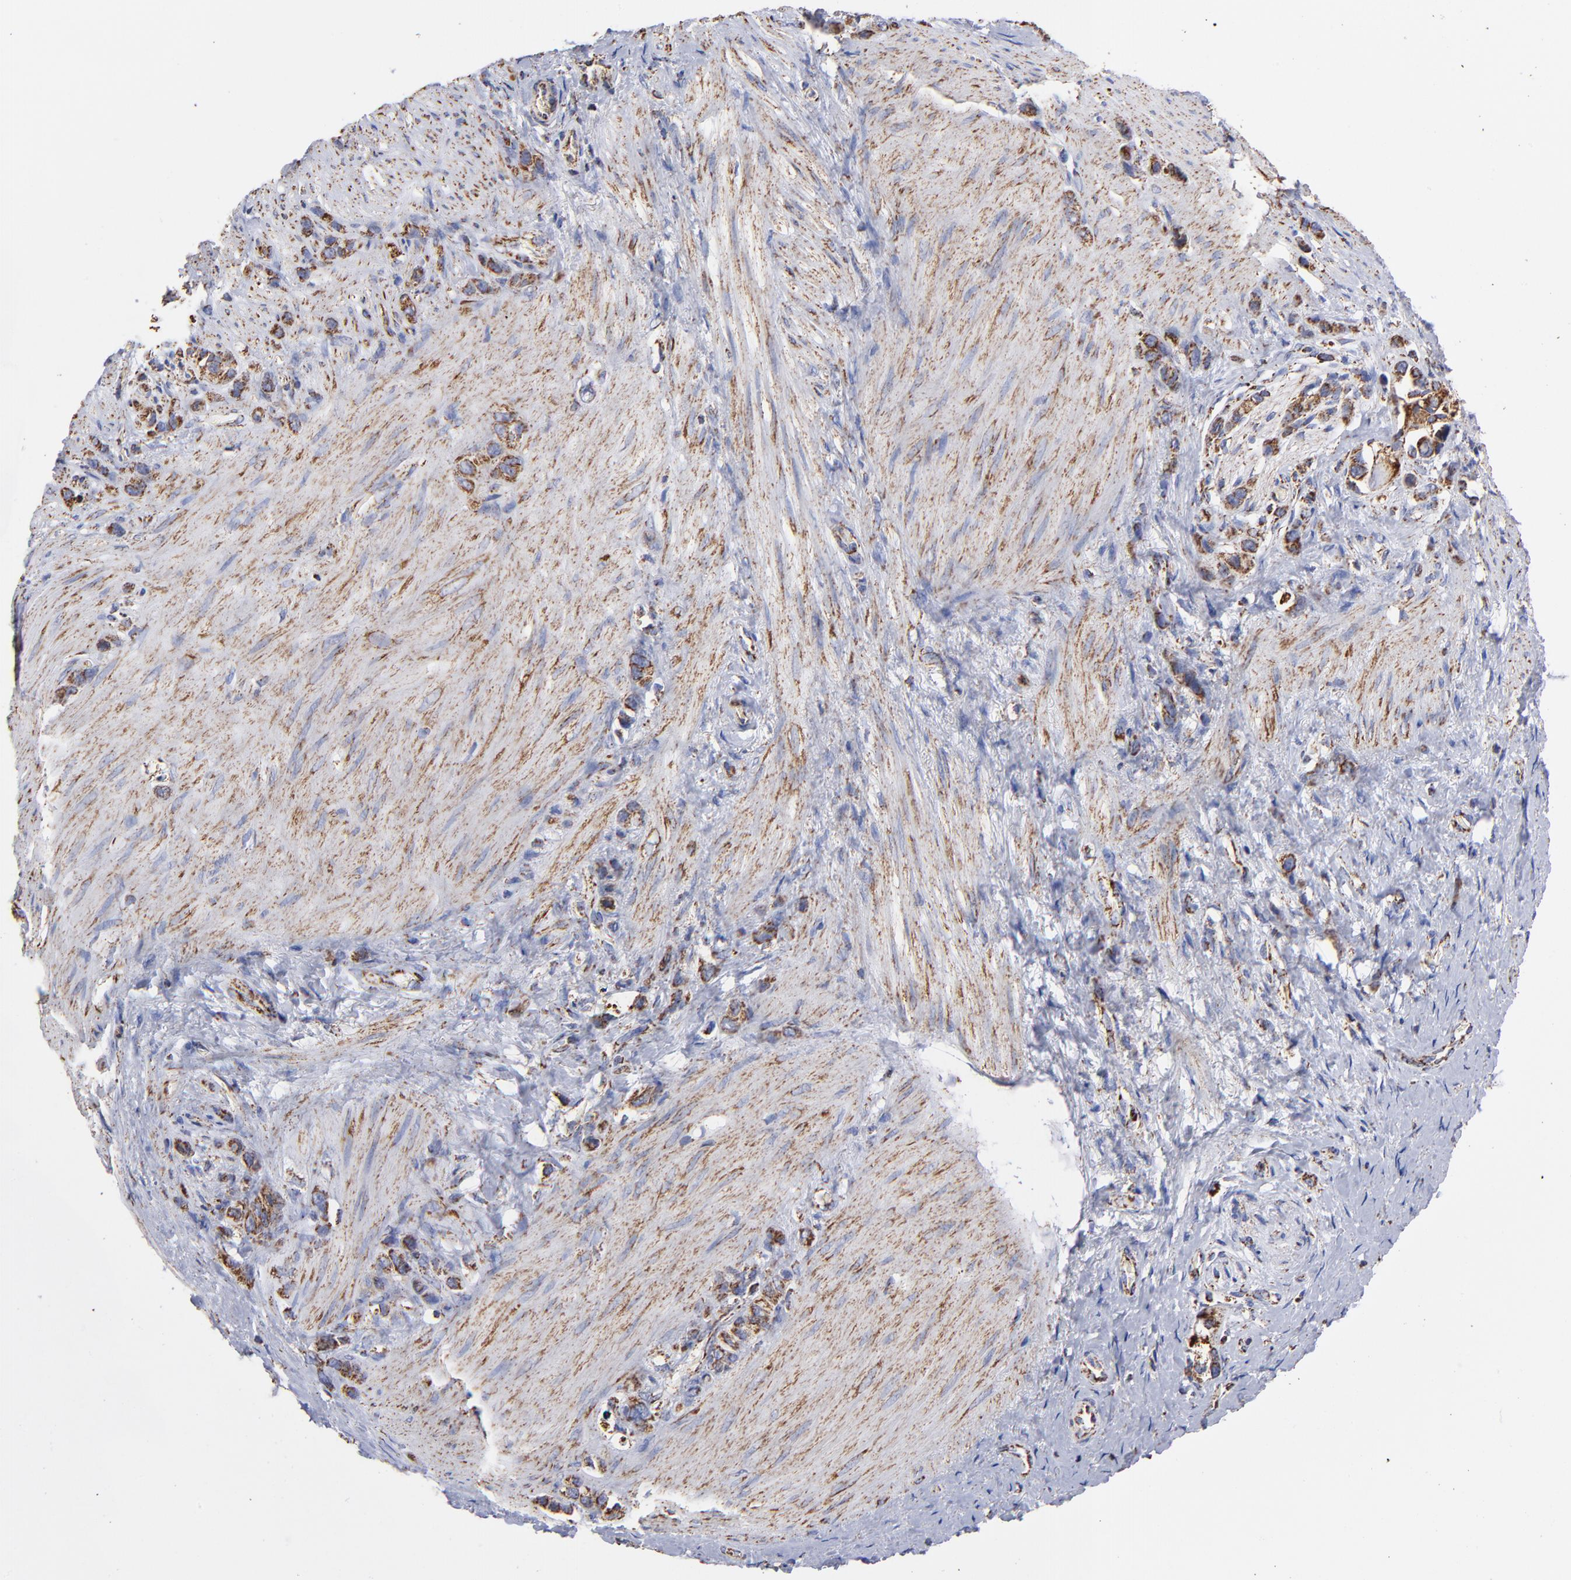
{"staining": {"intensity": "strong", "quantity": ">75%", "location": "cytoplasmic/membranous"}, "tissue": "stomach cancer", "cell_type": "Tumor cells", "image_type": "cancer", "snomed": [{"axis": "morphology", "description": "Normal tissue, NOS"}, {"axis": "morphology", "description": "Adenocarcinoma, NOS"}, {"axis": "morphology", "description": "Adenocarcinoma, High grade"}, {"axis": "topography", "description": "Stomach, upper"}, {"axis": "topography", "description": "Stomach"}], "caption": "Immunohistochemical staining of human stomach high-grade adenocarcinoma reveals high levels of strong cytoplasmic/membranous expression in about >75% of tumor cells.", "gene": "PHB1", "patient": {"sex": "female", "age": 65}}